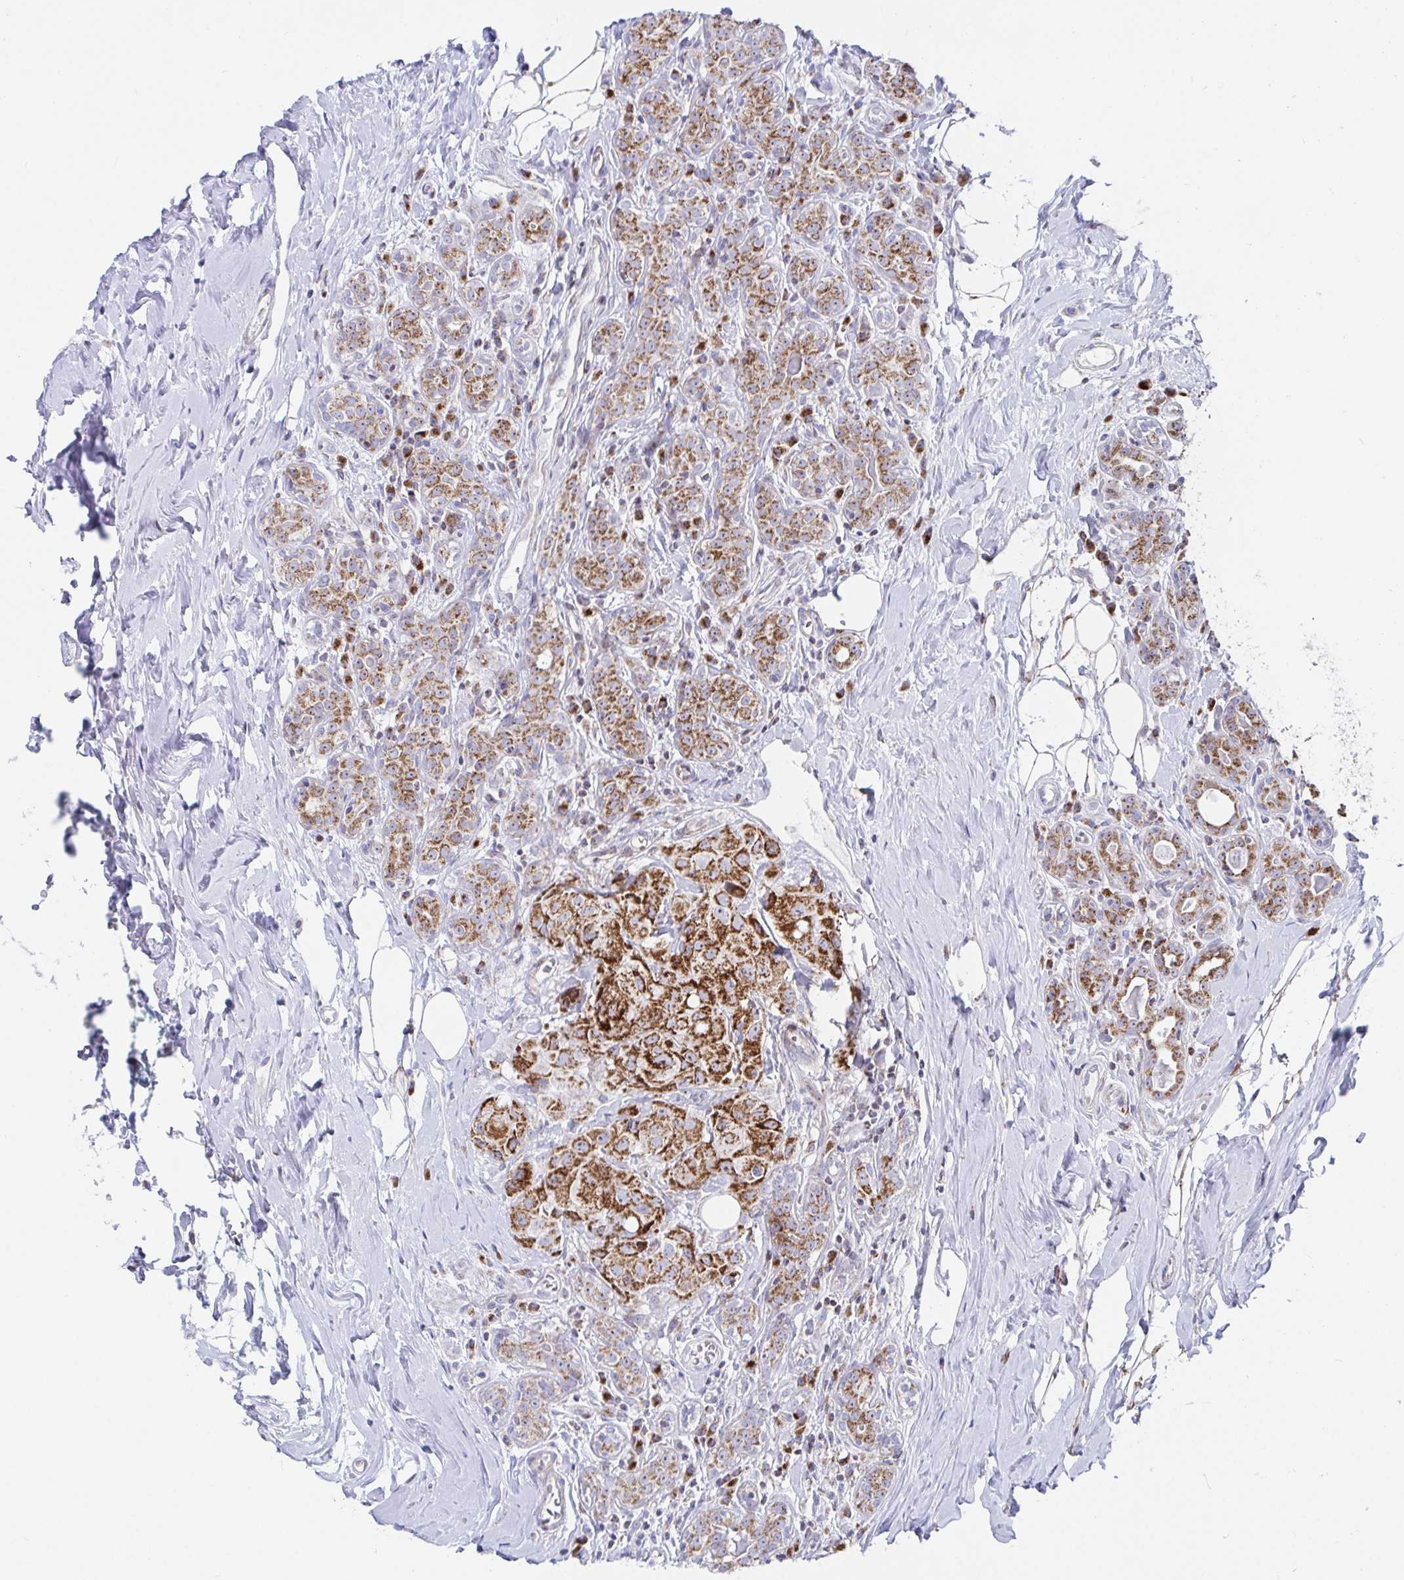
{"staining": {"intensity": "strong", "quantity": ">75%", "location": "cytoplasmic/membranous"}, "tissue": "breast cancer", "cell_type": "Tumor cells", "image_type": "cancer", "snomed": [{"axis": "morphology", "description": "Duct carcinoma"}, {"axis": "topography", "description": "Breast"}], "caption": "There is high levels of strong cytoplasmic/membranous expression in tumor cells of breast cancer (infiltrating ductal carcinoma), as demonstrated by immunohistochemical staining (brown color).", "gene": "ATP5MJ", "patient": {"sex": "female", "age": 43}}